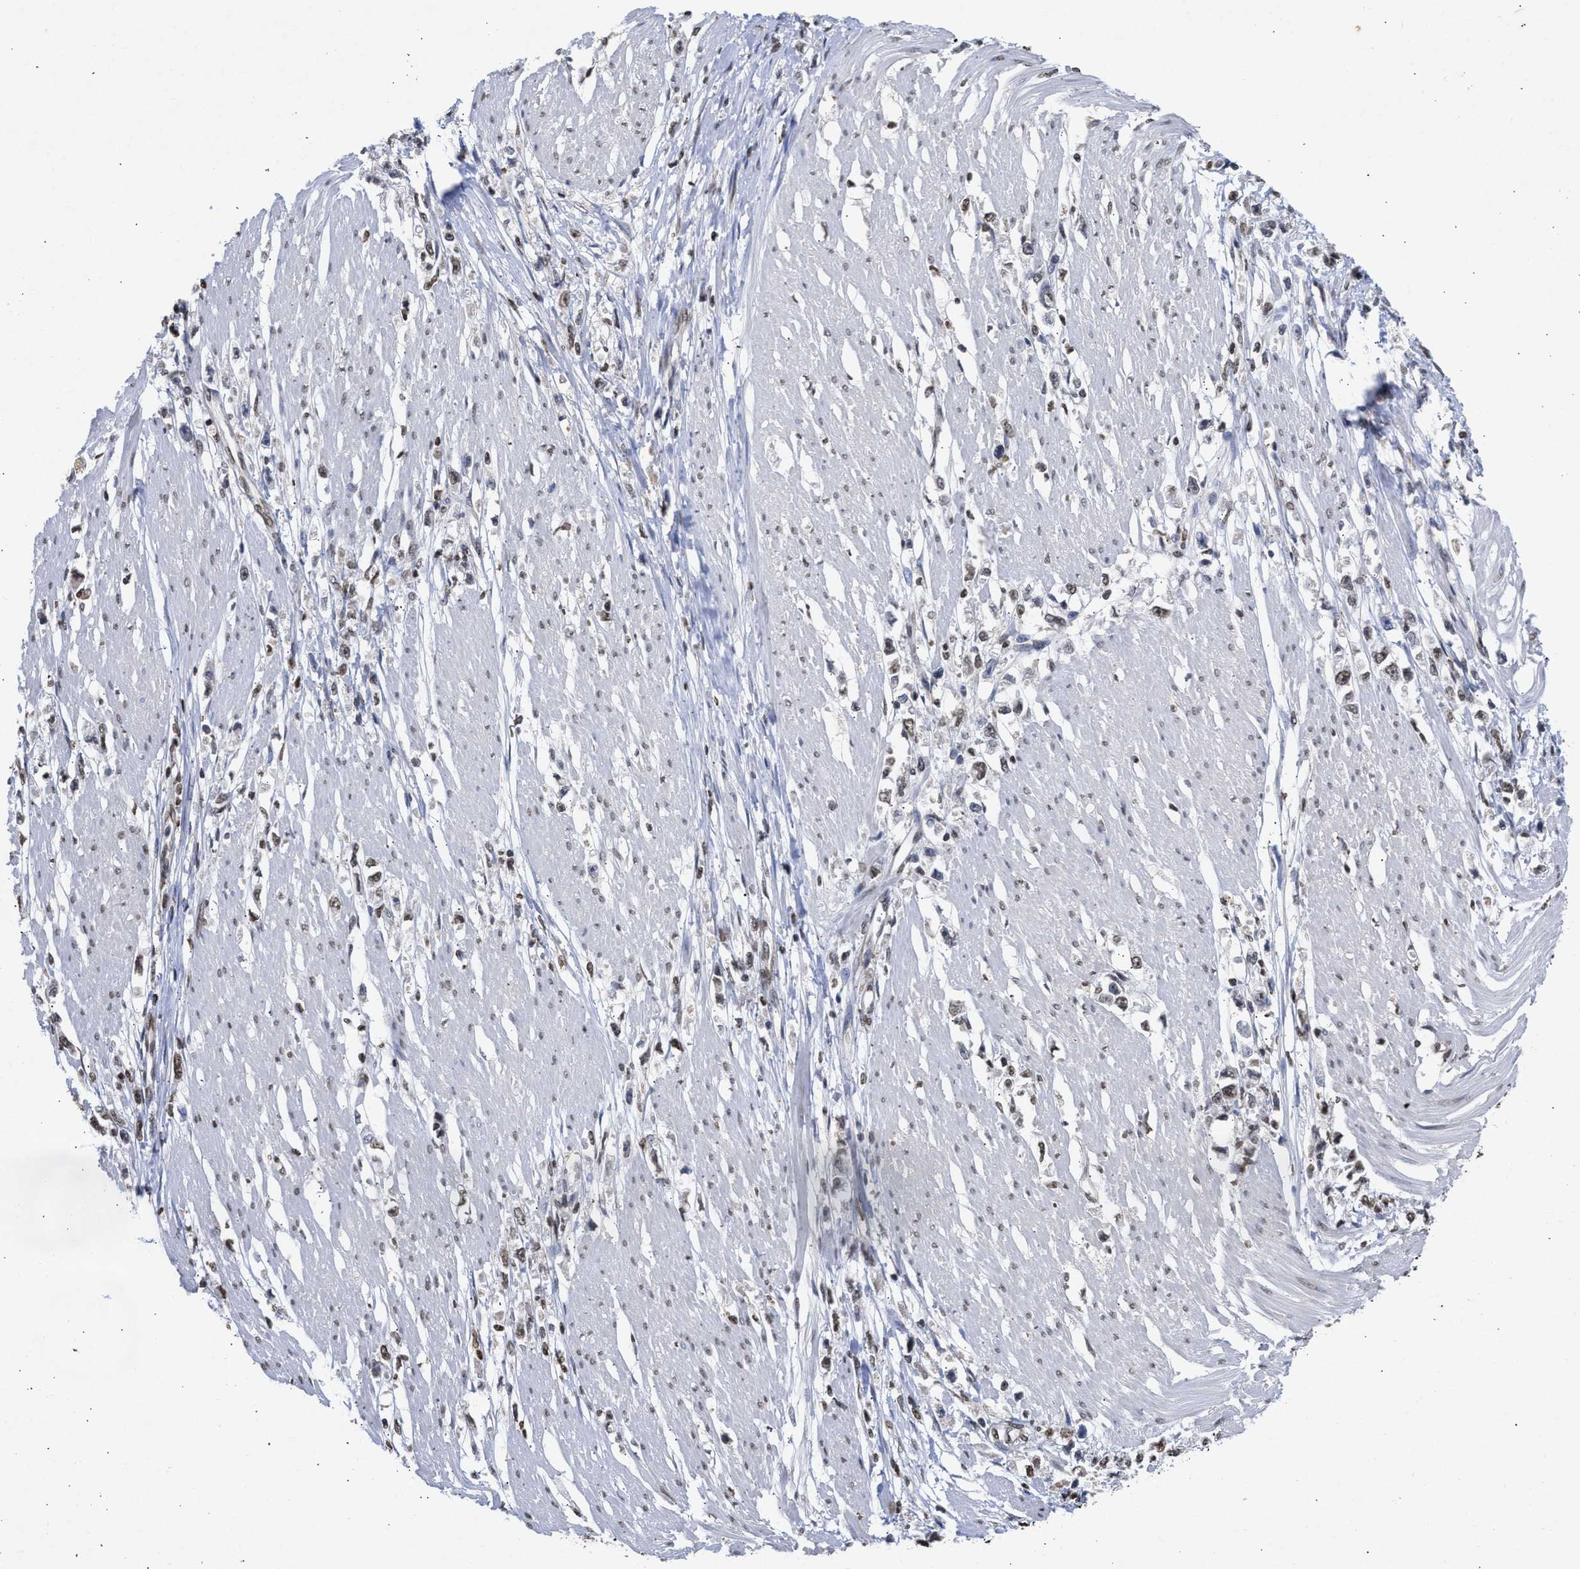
{"staining": {"intensity": "weak", "quantity": "25%-75%", "location": "nuclear"}, "tissue": "stomach cancer", "cell_type": "Tumor cells", "image_type": "cancer", "snomed": [{"axis": "morphology", "description": "Adenocarcinoma, NOS"}, {"axis": "topography", "description": "Stomach"}], "caption": "This micrograph shows immunohistochemistry (IHC) staining of stomach cancer (adenocarcinoma), with low weak nuclear positivity in about 25%-75% of tumor cells.", "gene": "NUP35", "patient": {"sex": "female", "age": 59}}